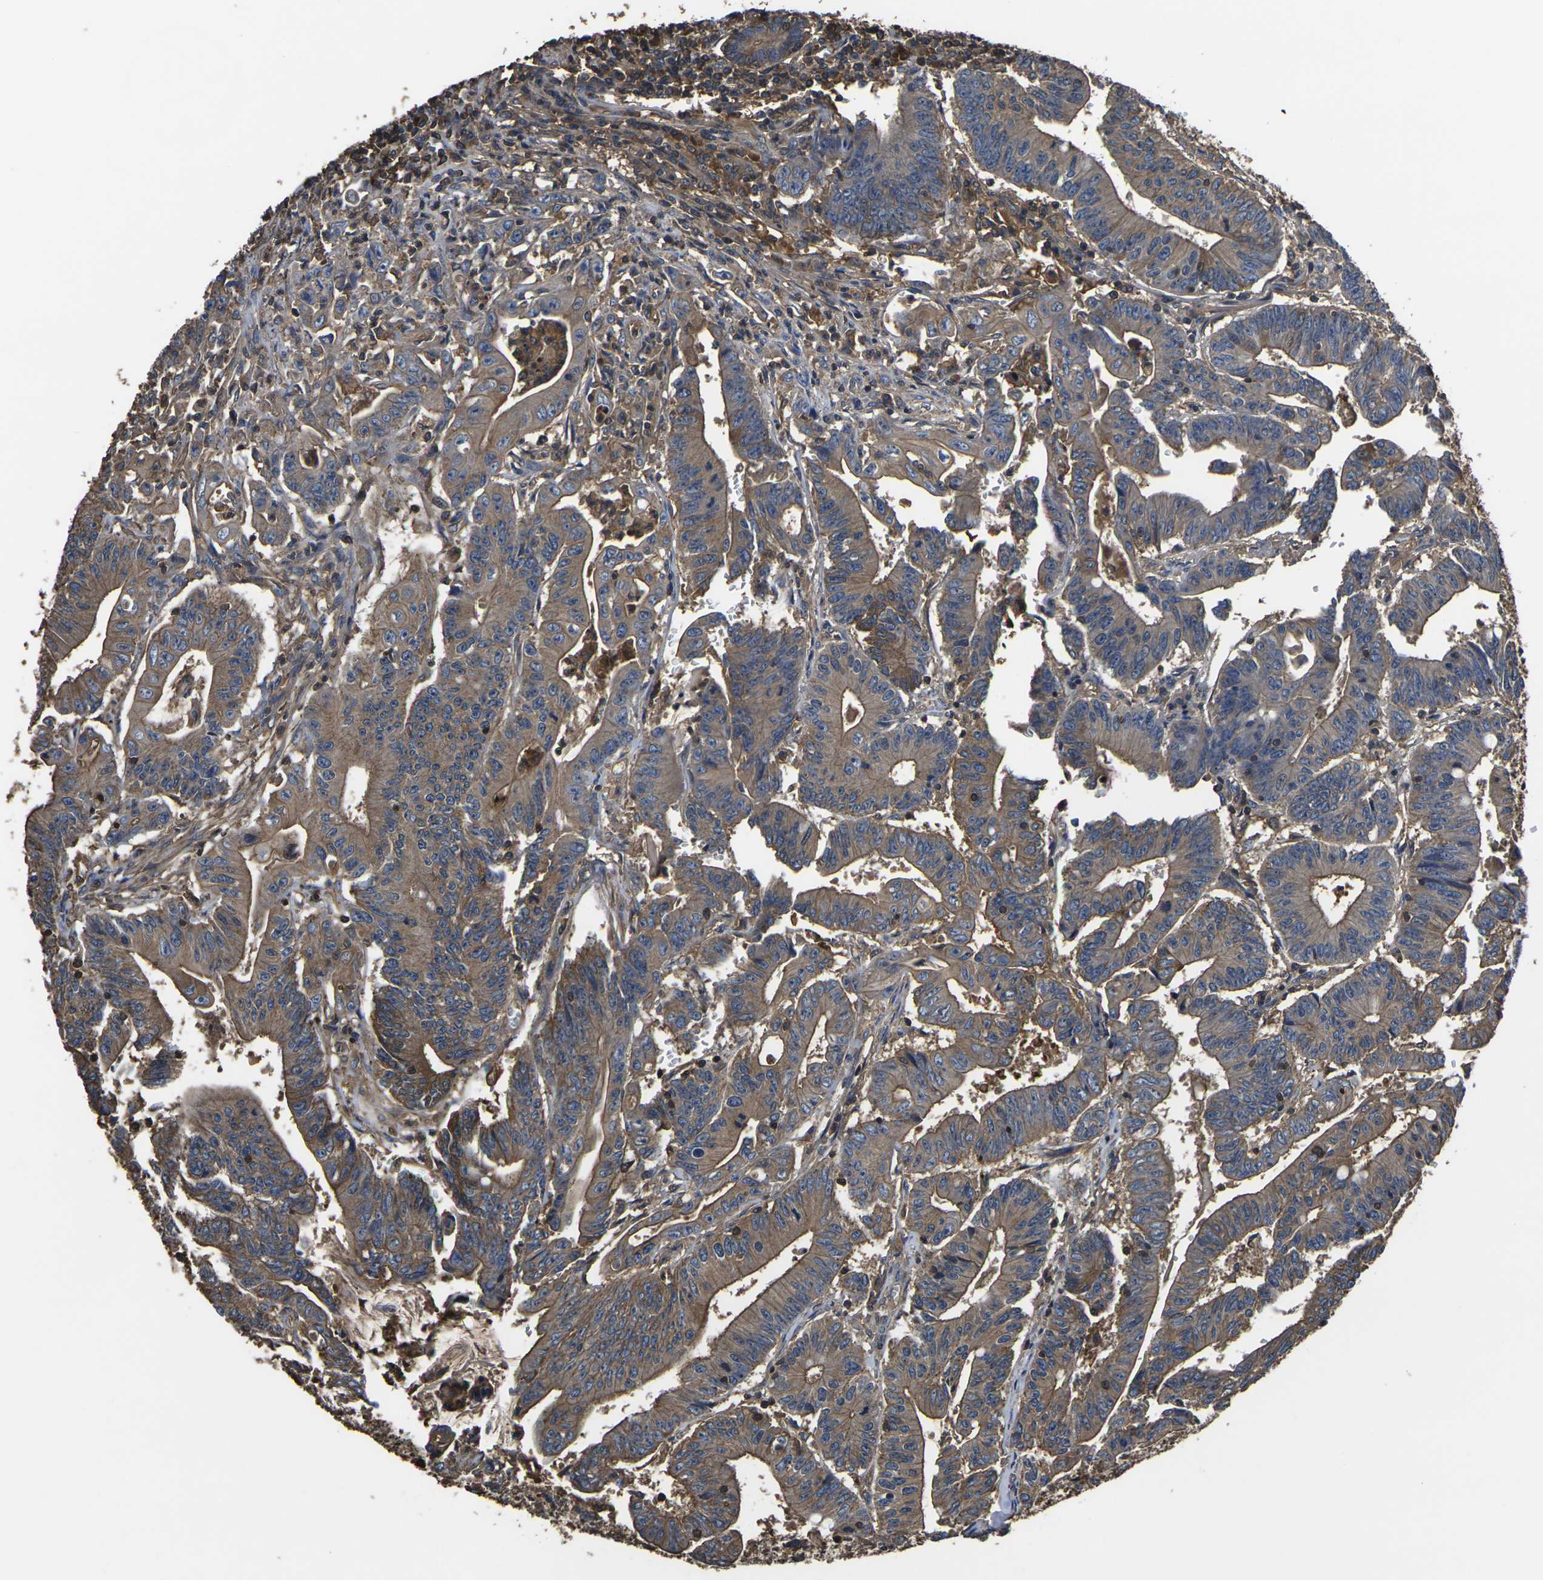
{"staining": {"intensity": "moderate", "quantity": ">75%", "location": "cytoplasmic/membranous"}, "tissue": "colorectal cancer", "cell_type": "Tumor cells", "image_type": "cancer", "snomed": [{"axis": "morphology", "description": "Adenocarcinoma, NOS"}, {"axis": "topography", "description": "Colon"}], "caption": "Brown immunohistochemical staining in human colorectal cancer shows moderate cytoplasmic/membranous positivity in approximately >75% of tumor cells.", "gene": "HSPG2", "patient": {"sex": "male", "age": 45}}